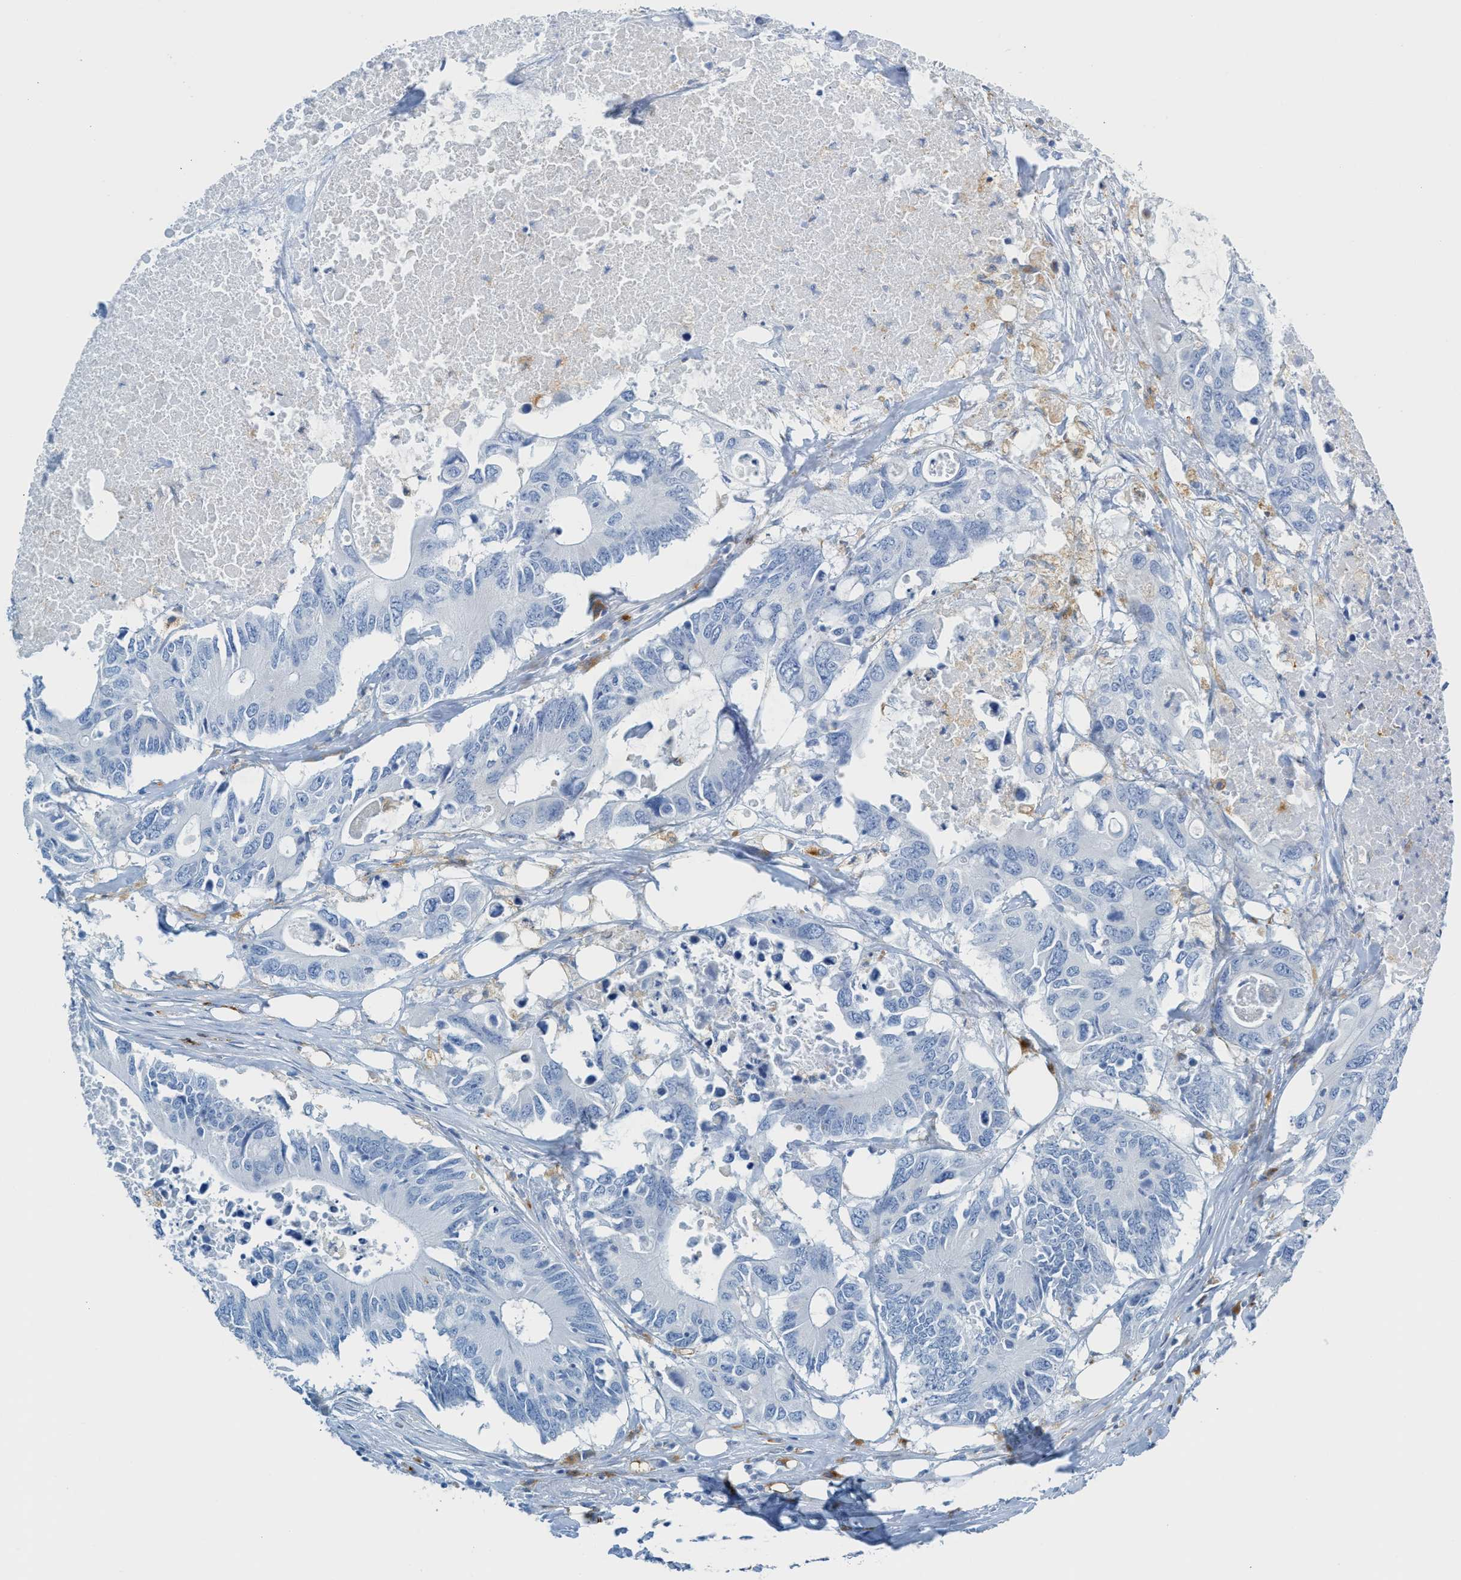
{"staining": {"intensity": "negative", "quantity": "none", "location": "none"}, "tissue": "colorectal cancer", "cell_type": "Tumor cells", "image_type": "cancer", "snomed": [{"axis": "morphology", "description": "Adenocarcinoma, NOS"}, {"axis": "topography", "description": "Colon"}], "caption": "A histopathology image of colorectal adenocarcinoma stained for a protein demonstrates no brown staining in tumor cells. Brightfield microscopy of IHC stained with DAB (brown) and hematoxylin (blue), captured at high magnification.", "gene": "C21orf62", "patient": {"sex": "male", "age": 71}}